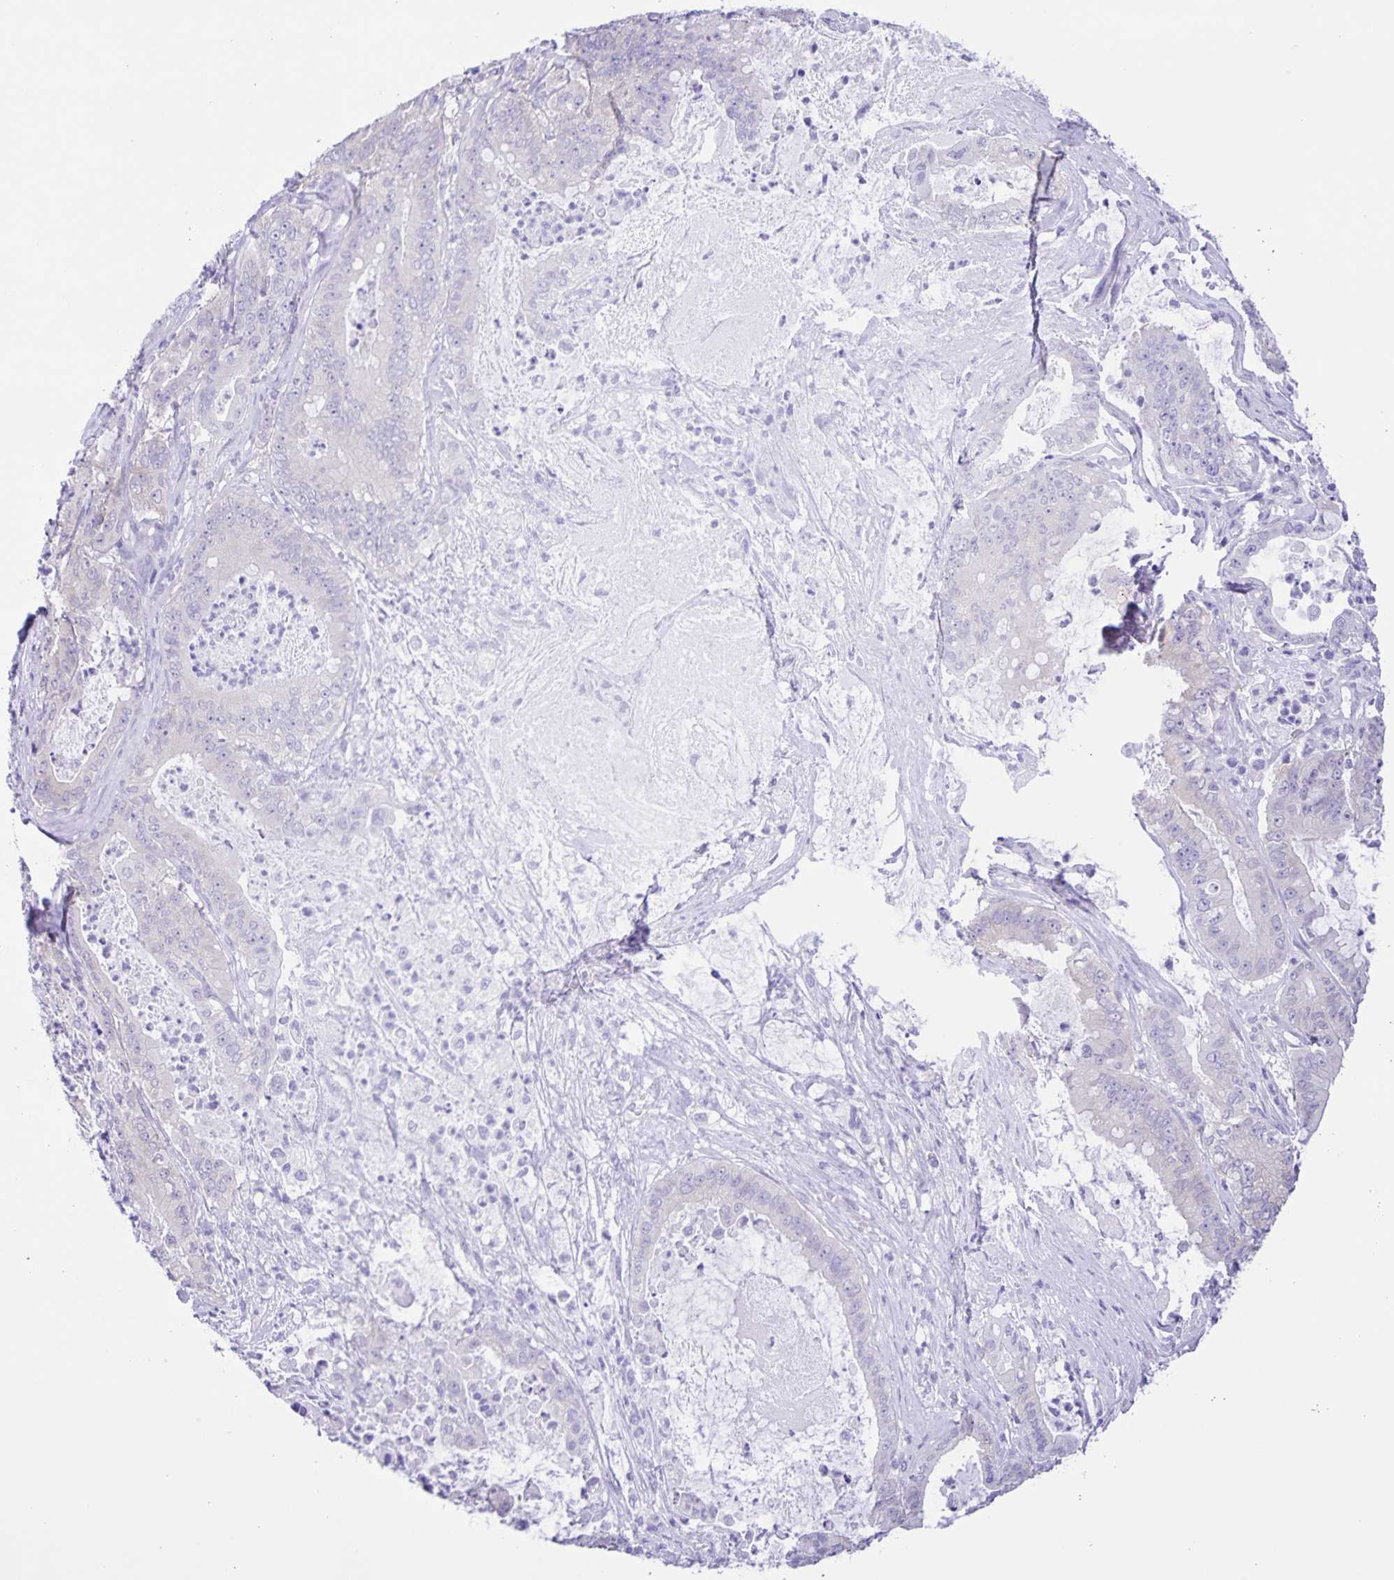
{"staining": {"intensity": "negative", "quantity": "none", "location": "none"}, "tissue": "pancreatic cancer", "cell_type": "Tumor cells", "image_type": "cancer", "snomed": [{"axis": "morphology", "description": "Adenocarcinoma, NOS"}, {"axis": "topography", "description": "Pancreas"}], "caption": "There is no significant positivity in tumor cells of pancreatic cancer (adenocarcinoma).", "gene": "CAPSL", "patient": {"sex": "male", "age": 71}}